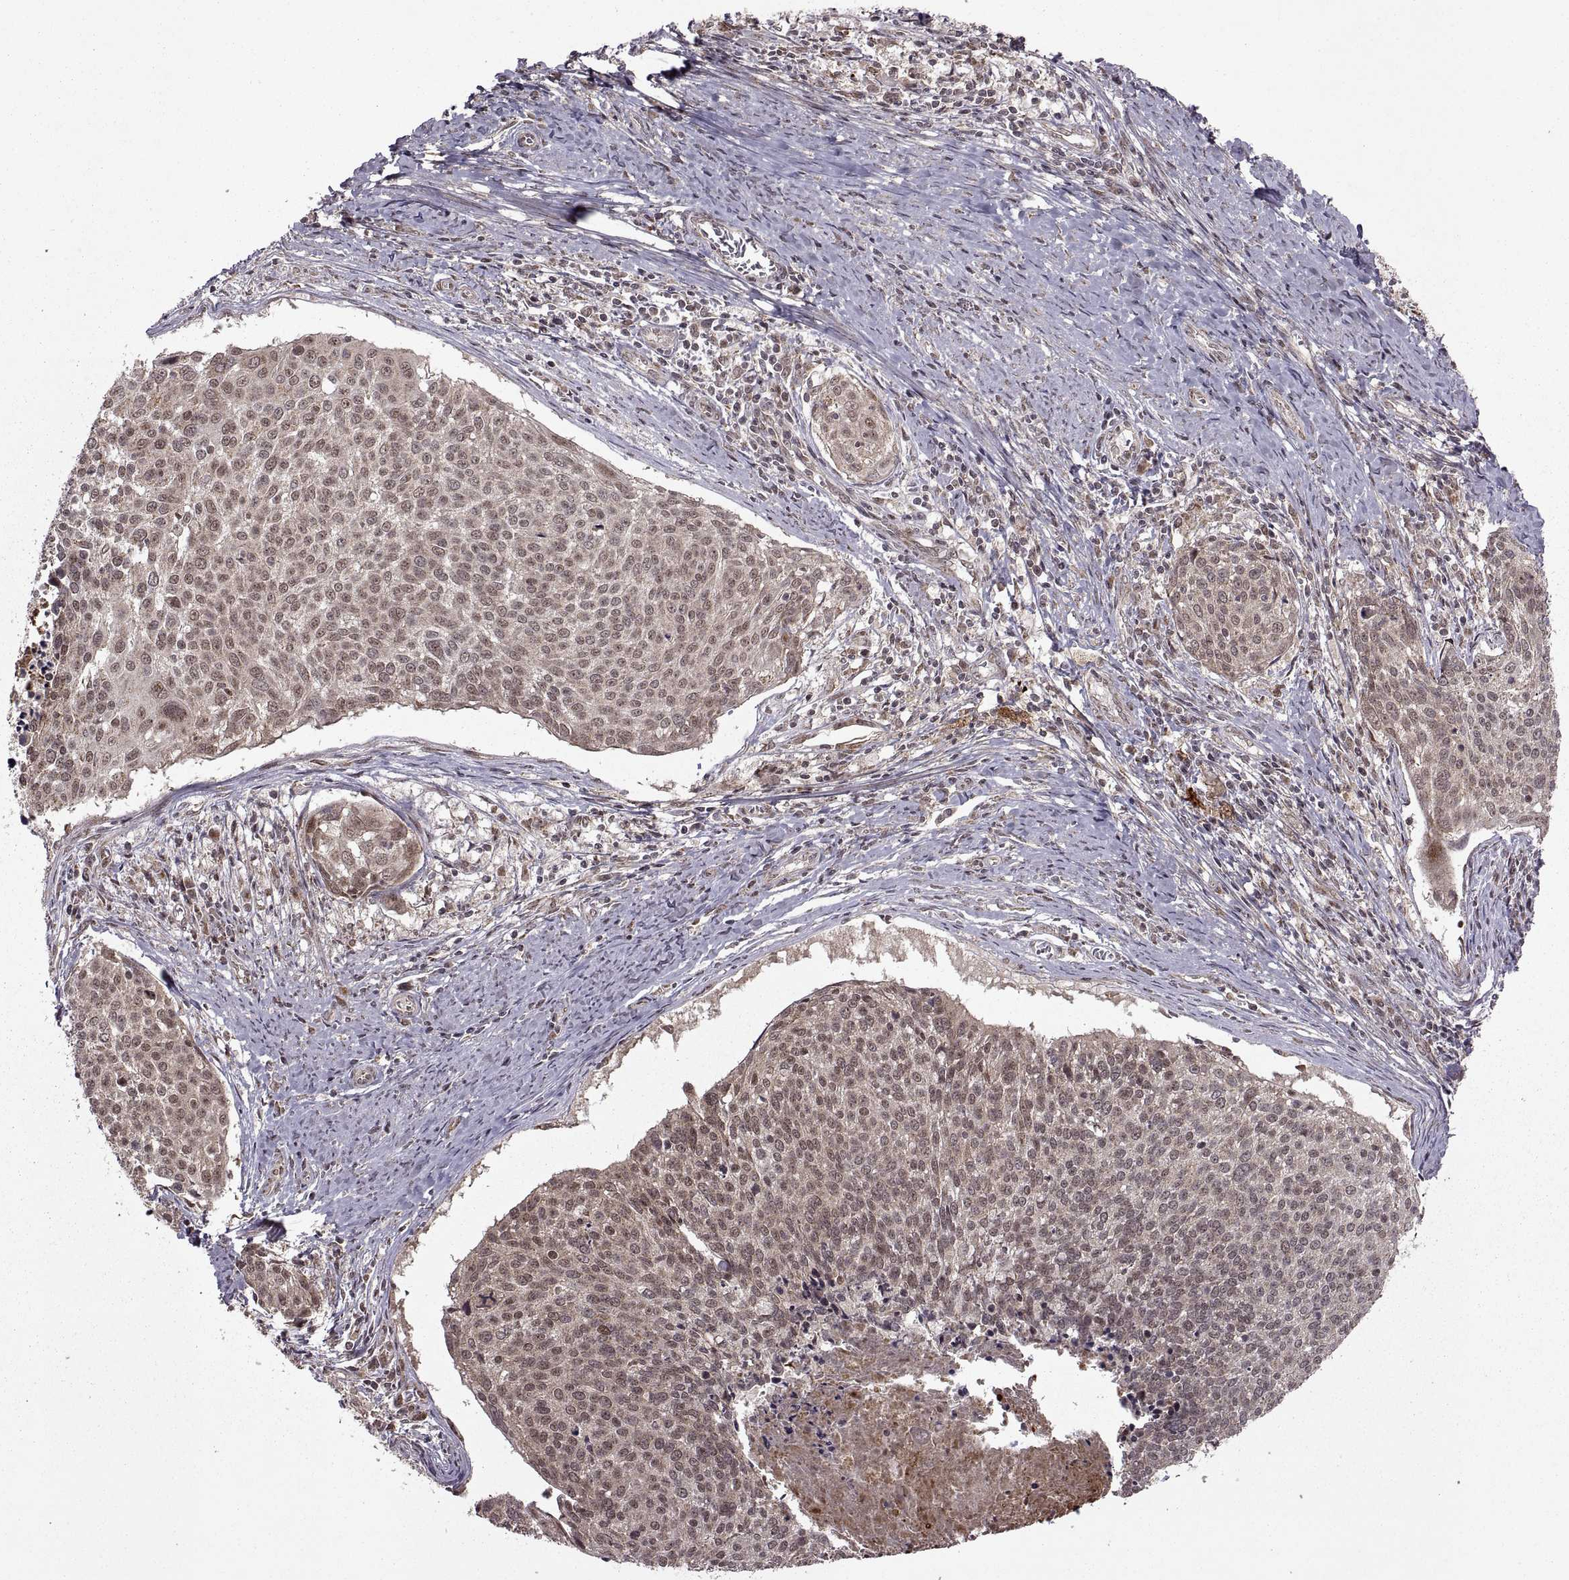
{"staining": {"intensity": "weak", "quantity": ">75%", "location": "cytoplasmic/membranous,nuclear"}, "tissue": "cervical cancer", "cell_type": "Tumor cells", "image_type": "cancer", "snomed": [{"axis": "morphology", "description": "Squamous cell carcinoma, NOS"}, {"axis": "topography", "description": "Cervix"}], "caption": "Cervical squamous cell carcinoma was stained to show a protein in brown. There is low levels of weak cytoplasmic/membranous and nuclear expression in approximately >75% of tumor cells.", "gene": "PTOV1", "patient": {"sex": "female", "age": 39}}